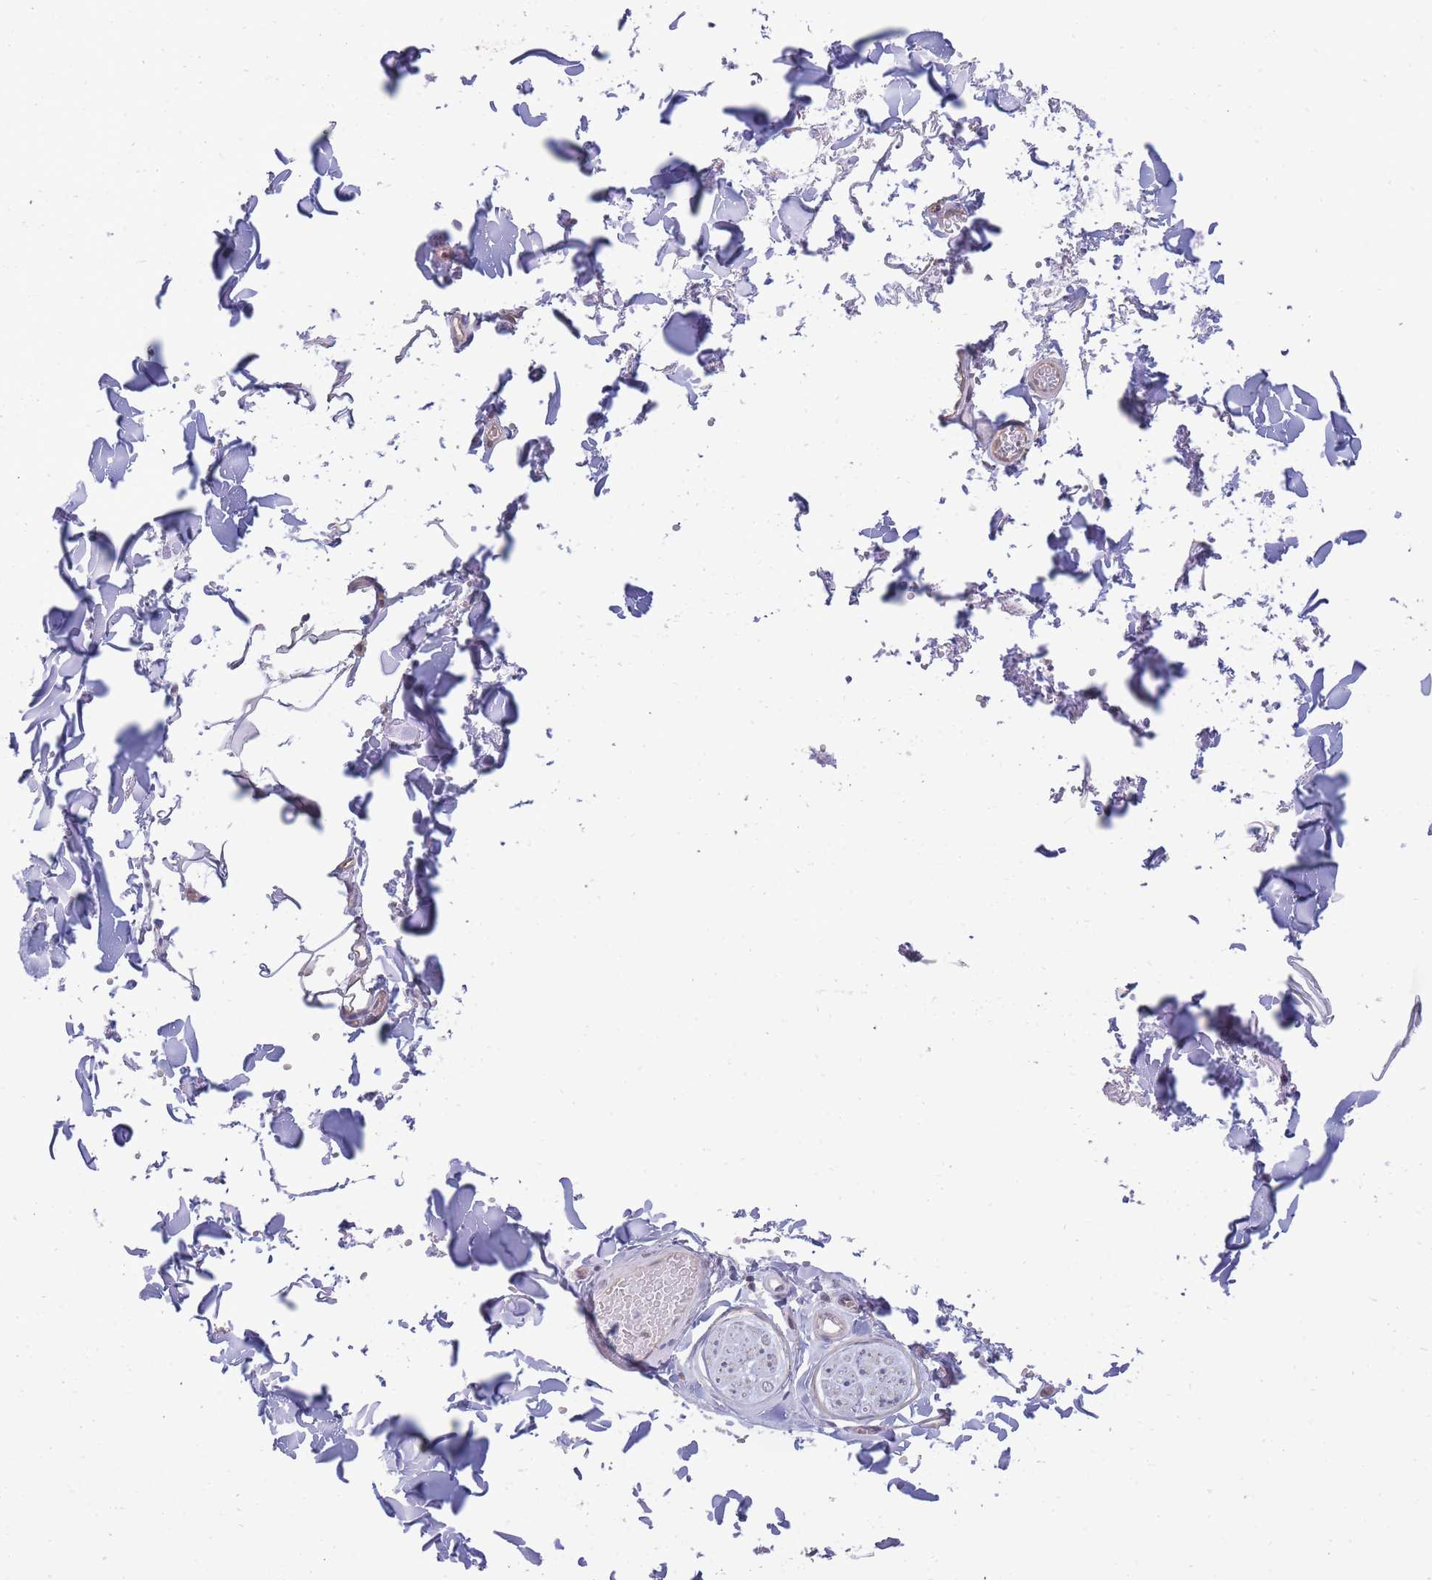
{"staining": {"intensity": "negative", "quantity": "none", "location": "none"}, "tissue": "adipose tissue", "cell_type": "Adipocytes", "image_type": "normal", "snomed": [{"axis": "morphology", "description": "Normal tissue, NOS"}, {"axis": "topography", "description": "Salivary gland"}, {"axis": "topography", "description": "Peripheral nerve tissue"}], "caption": "Micrograph shows no protein positivity in adipocytes of benign adipose tissue.", "gene": "C19orf25", "patient": {"sex": "male", "age": 38}}